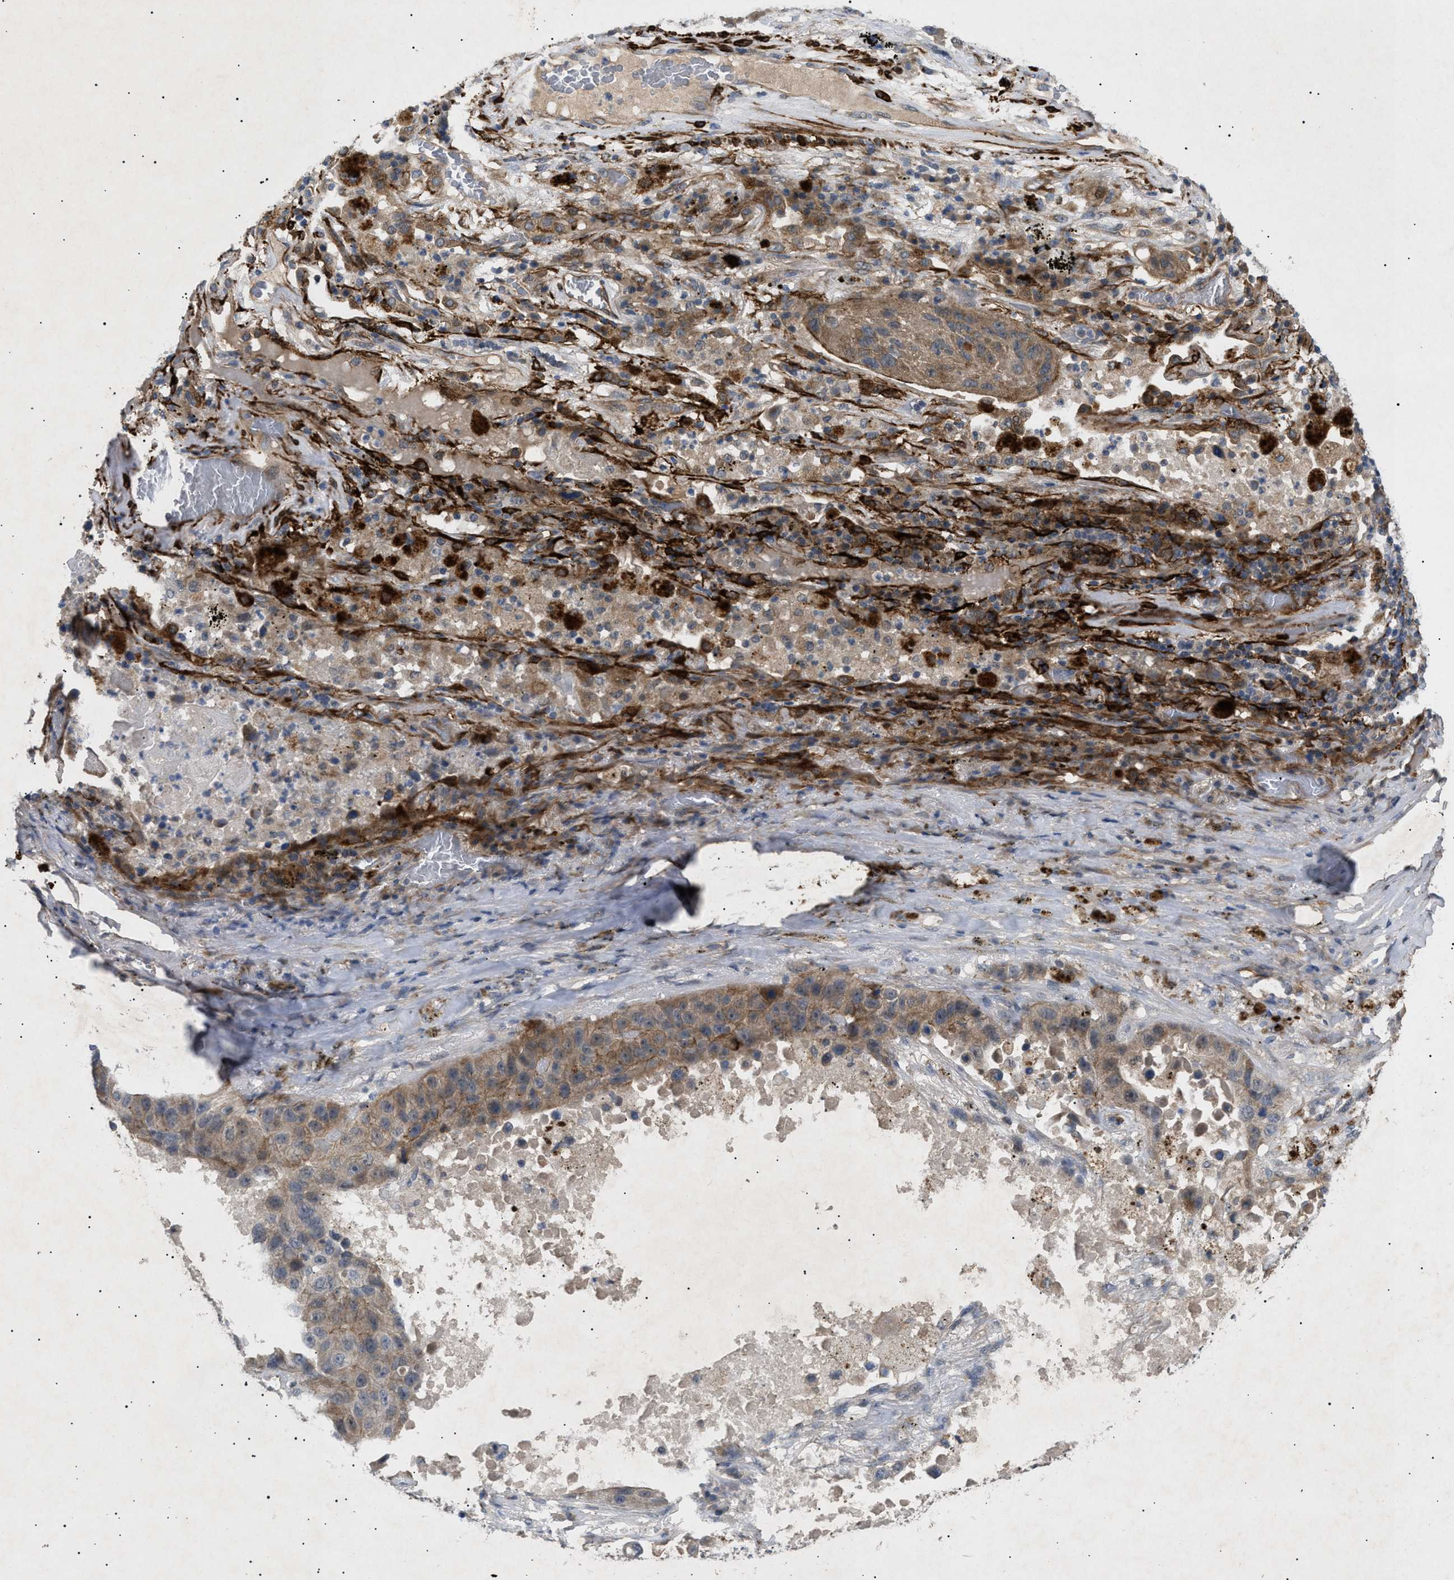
{"staining": {"intensity": "moderate", "quantity": ">75%", "location": "cytoplasmic/membranous"}, "tissue": "lung cancer", "cell_type": "Tumor cells", "image_type": "cancer", "snomed": [{"axis": "morphology", "description": "Squamous cell carcinoma, NOS"}, {"axis": "topography", "description": "Lung"}], "caption": "Lung cancer (squamous cell carcinoma) stained for a protein displays moderate cytoplasmic/membranous positivity in tumor cells.", "gene": "SIRT5", "patient": {"sex": "male", "age": 57}}